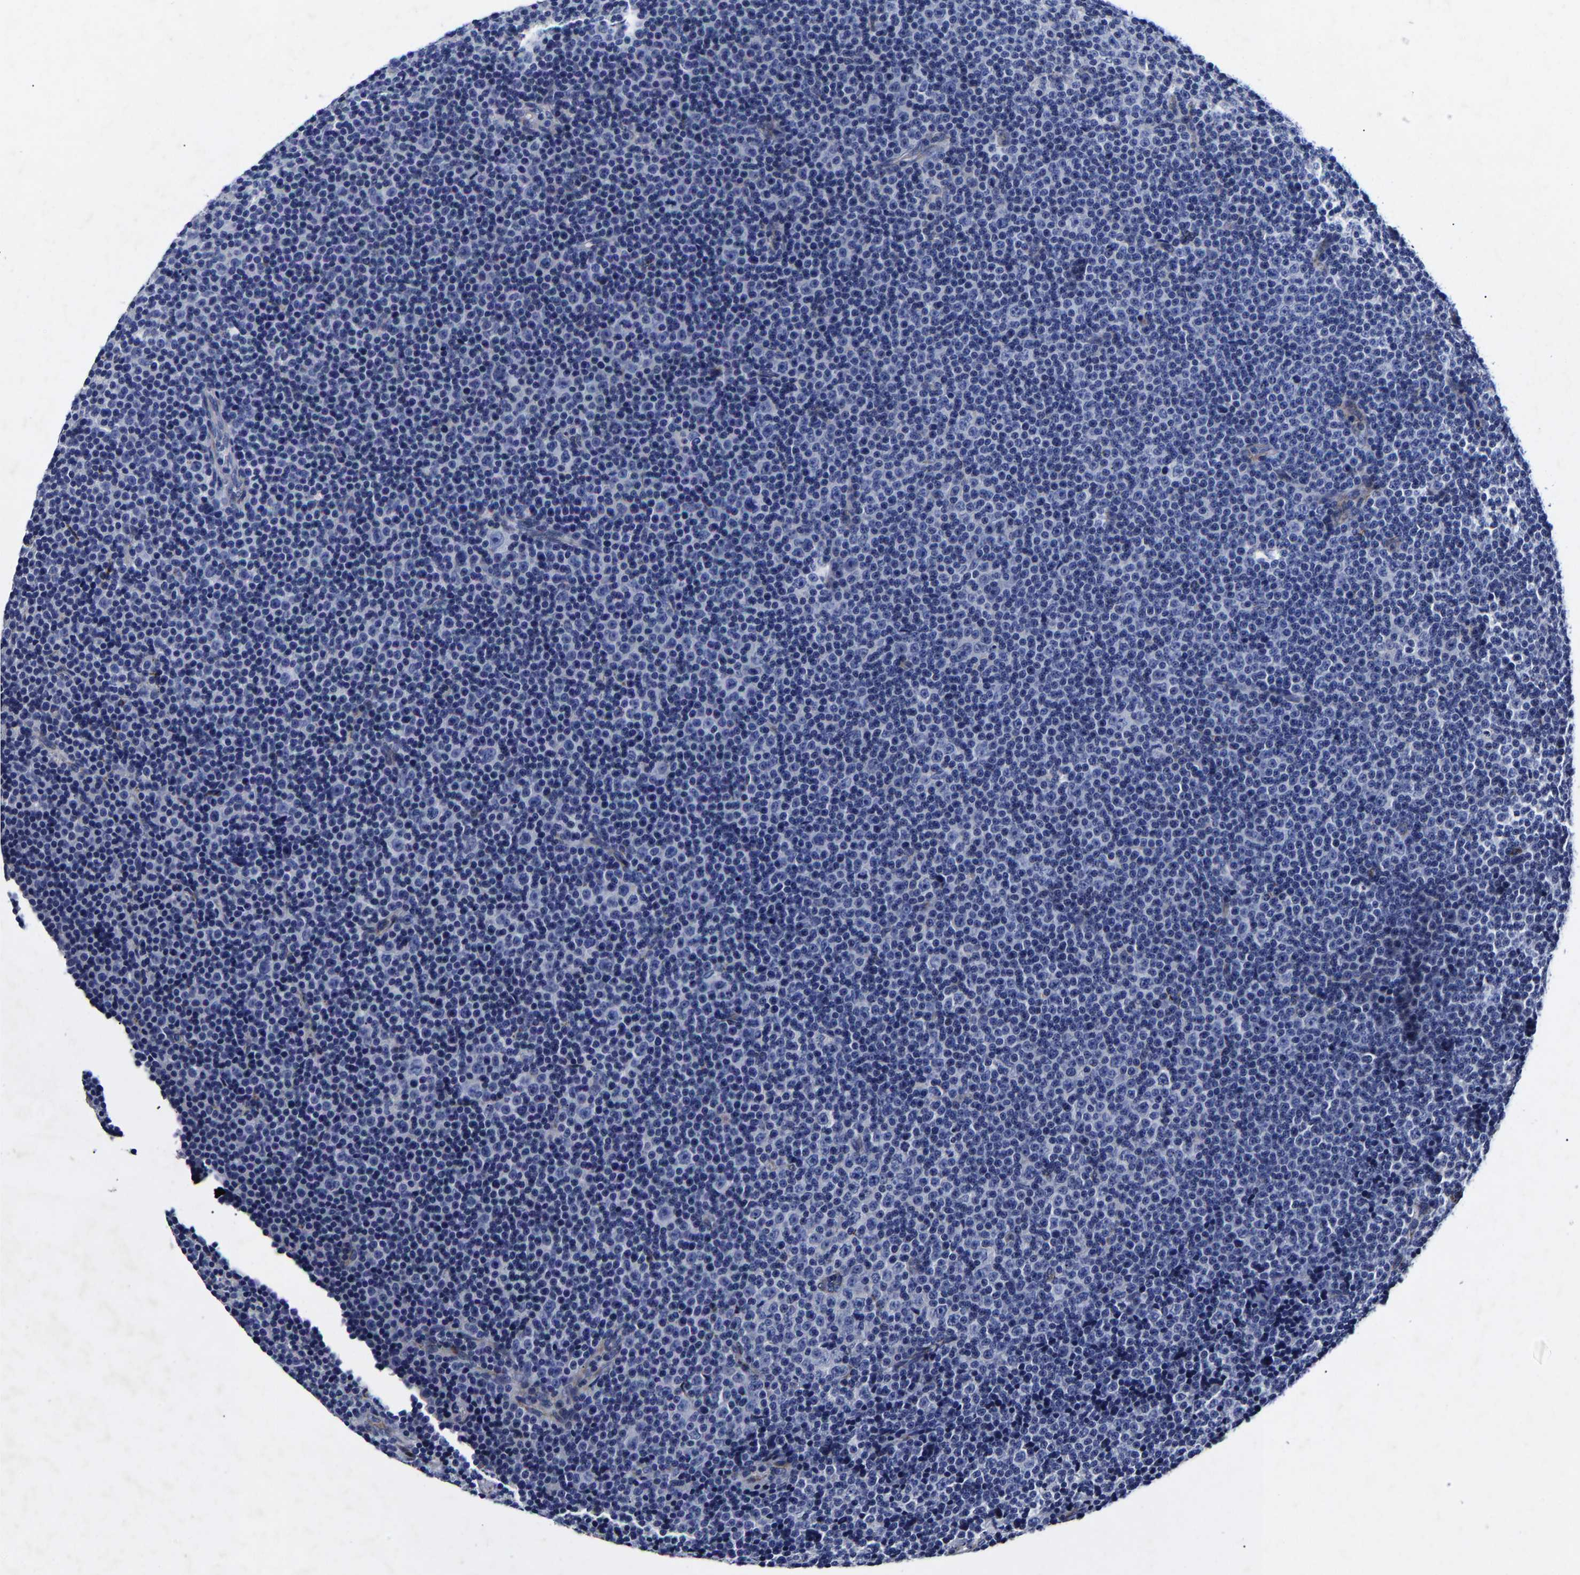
{"staining": {"intensity": "negative", "quantity": "none", "location": "none"}, "tissue": "lymphoma", "cell_type": "Tumor cells", "image_type": "cancer", "snomed": [{"axis": "morphology", "description": "Malignant lymphoma, non-Hodgkin's type, Low grade"}, {"axis": "topography", "description": "Lymph node"}], "caption": "This is a photomicrograph of IHC staining of malignant lymphoma, non-Hodgkin's type (low-grade), which shows no expression in tumor cells.", "gene": "AASS", "patient": {"sex": "female", "age": 67}}